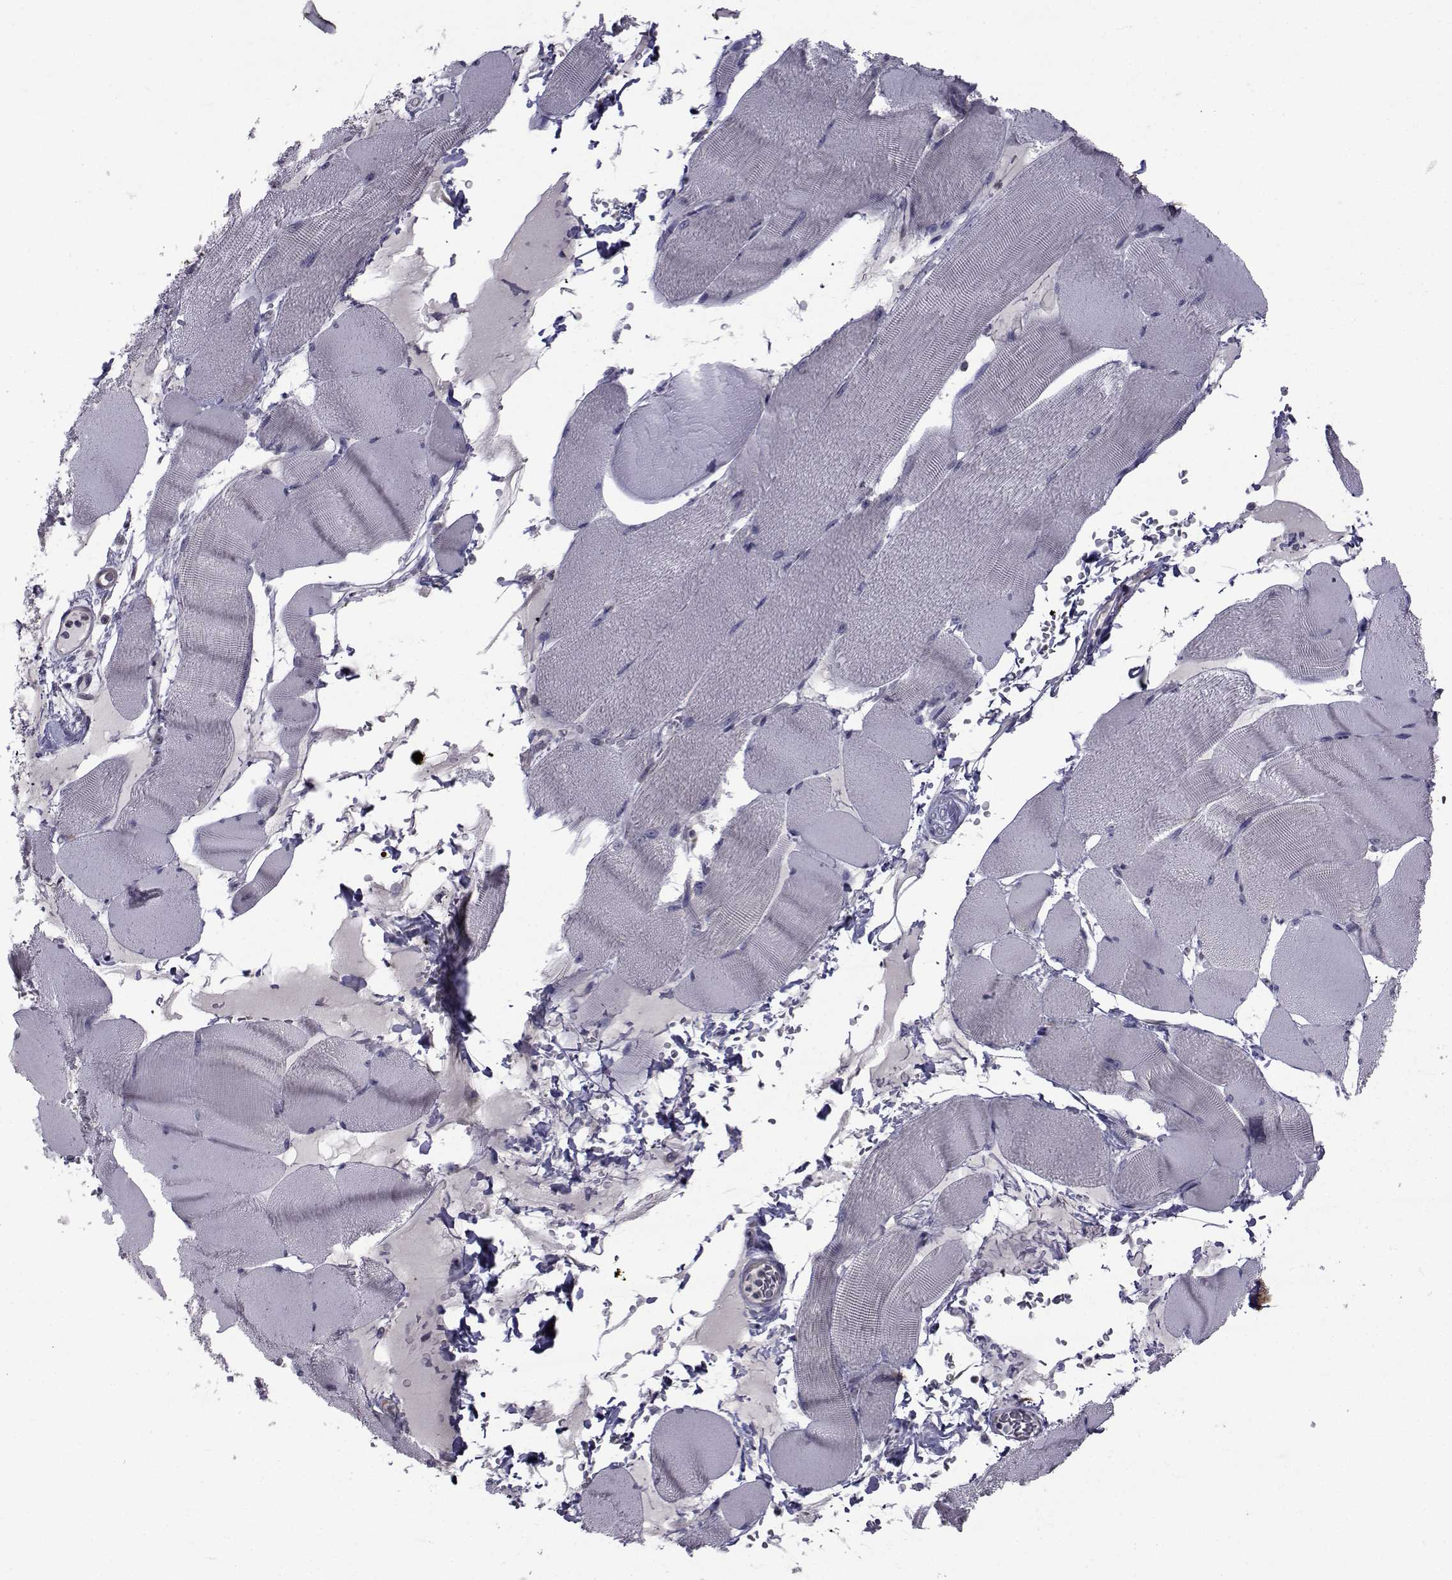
{"staining": {"intensity": "negative", "quantity": "none", "location": "none"}, "tissue": "skeletal muscle", "cell_type": "Myocytes", "image_type": "normal", "snomed": [{"axis": "morphology", "description": "Normal tissue, NOS"}, {"axis": "topography", "description": "Skeletal muscle"}], "caption": "A histopathology image of skeletal muscle stained for a protein displays no brown staining in myocytes.", "gene": "CFAP74", "patient": {"sex": "male", "age": 56}}